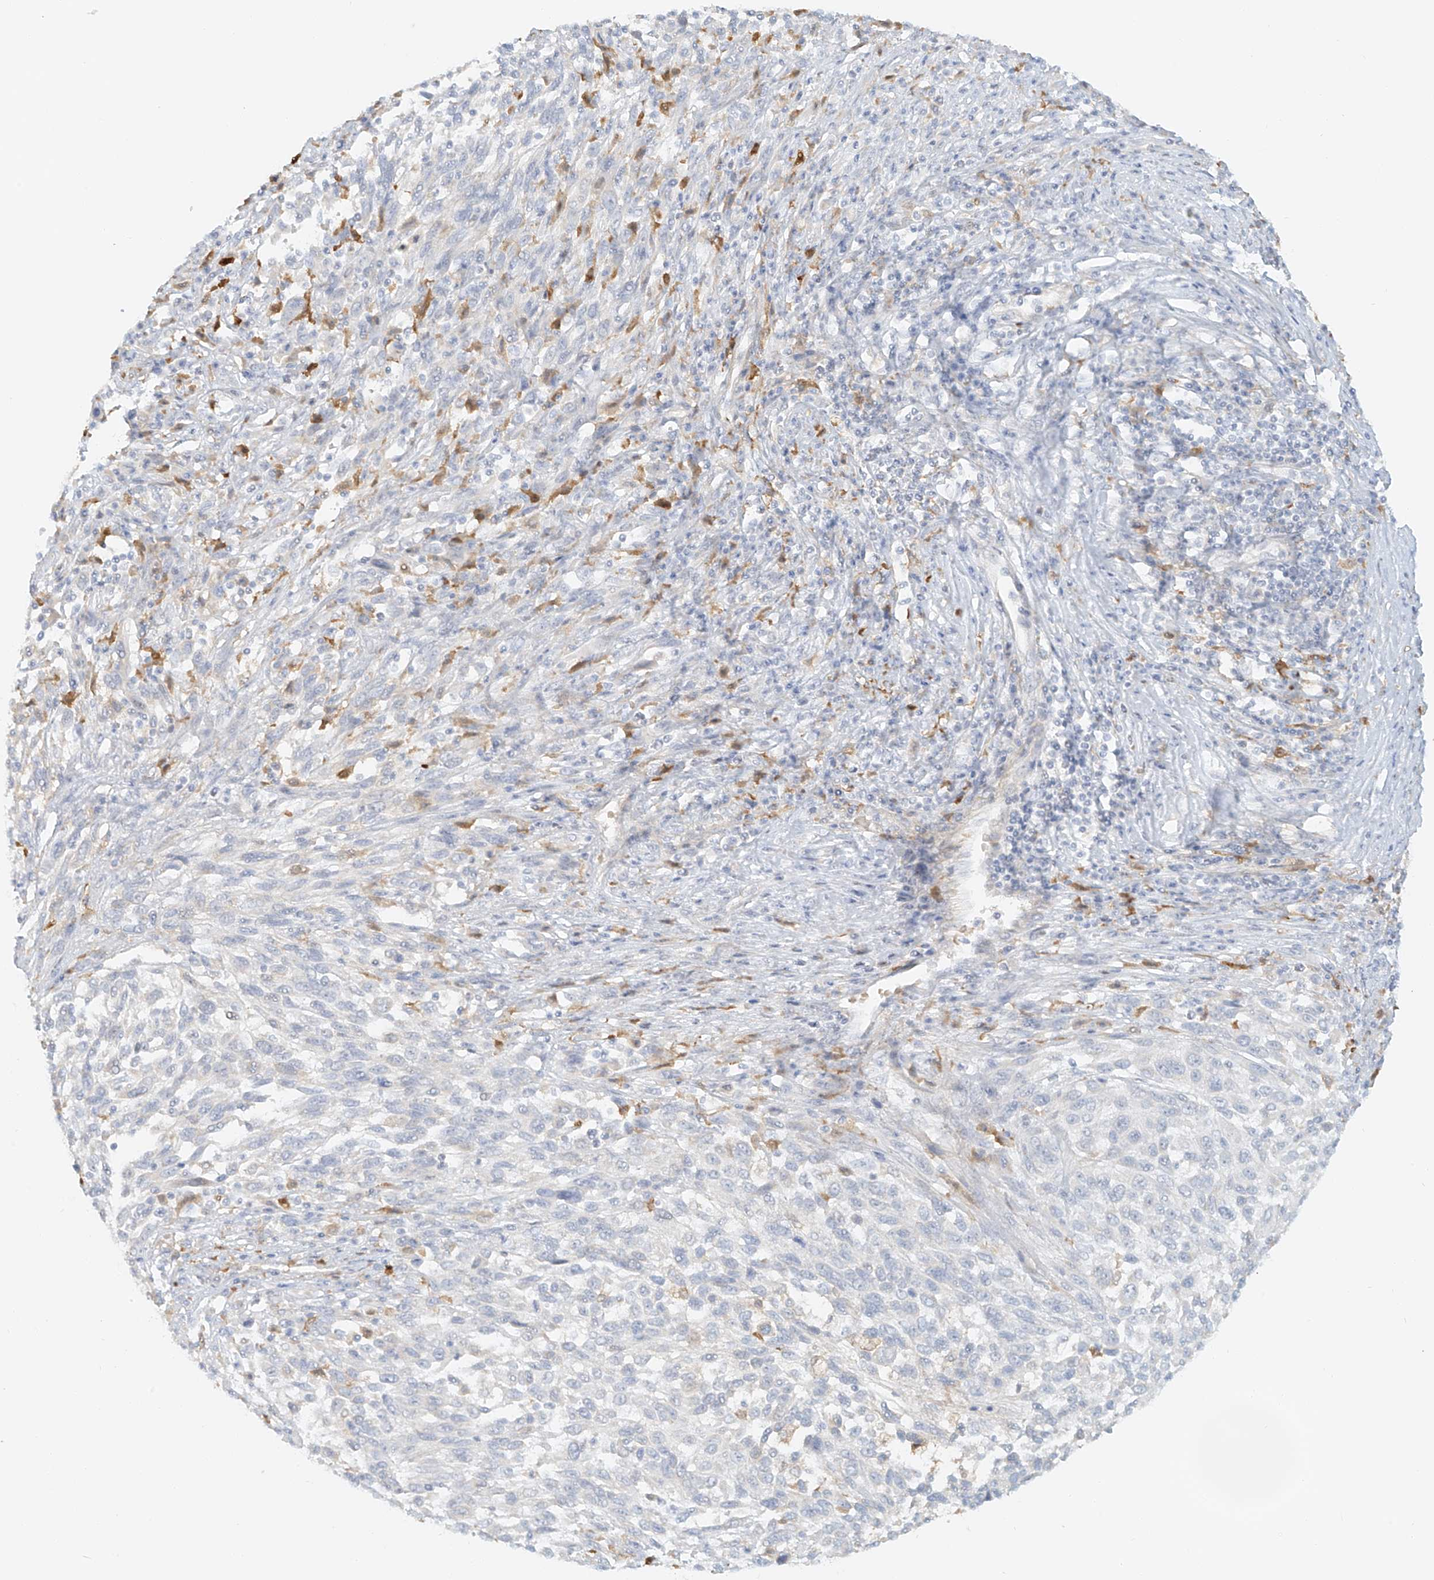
{"staining": {"intensity": "negative", "quantity": "none", "location": "none"}, "tissue": "melanoma", "cell_type": "Tumor cells", "image_type": "cancer", "snomed": [{"axis": "morphology", "description": "Malignant melanoma, Metastatic site"}, {"axis": "topography", "description": "Lymph node"}], "caption": "A photomicrograph of human malignant melanoma (metastatic site) is negative for staining in tumor cells.", "gene": "UPK1B", "patient": {"sex": "male", "age": 61}}